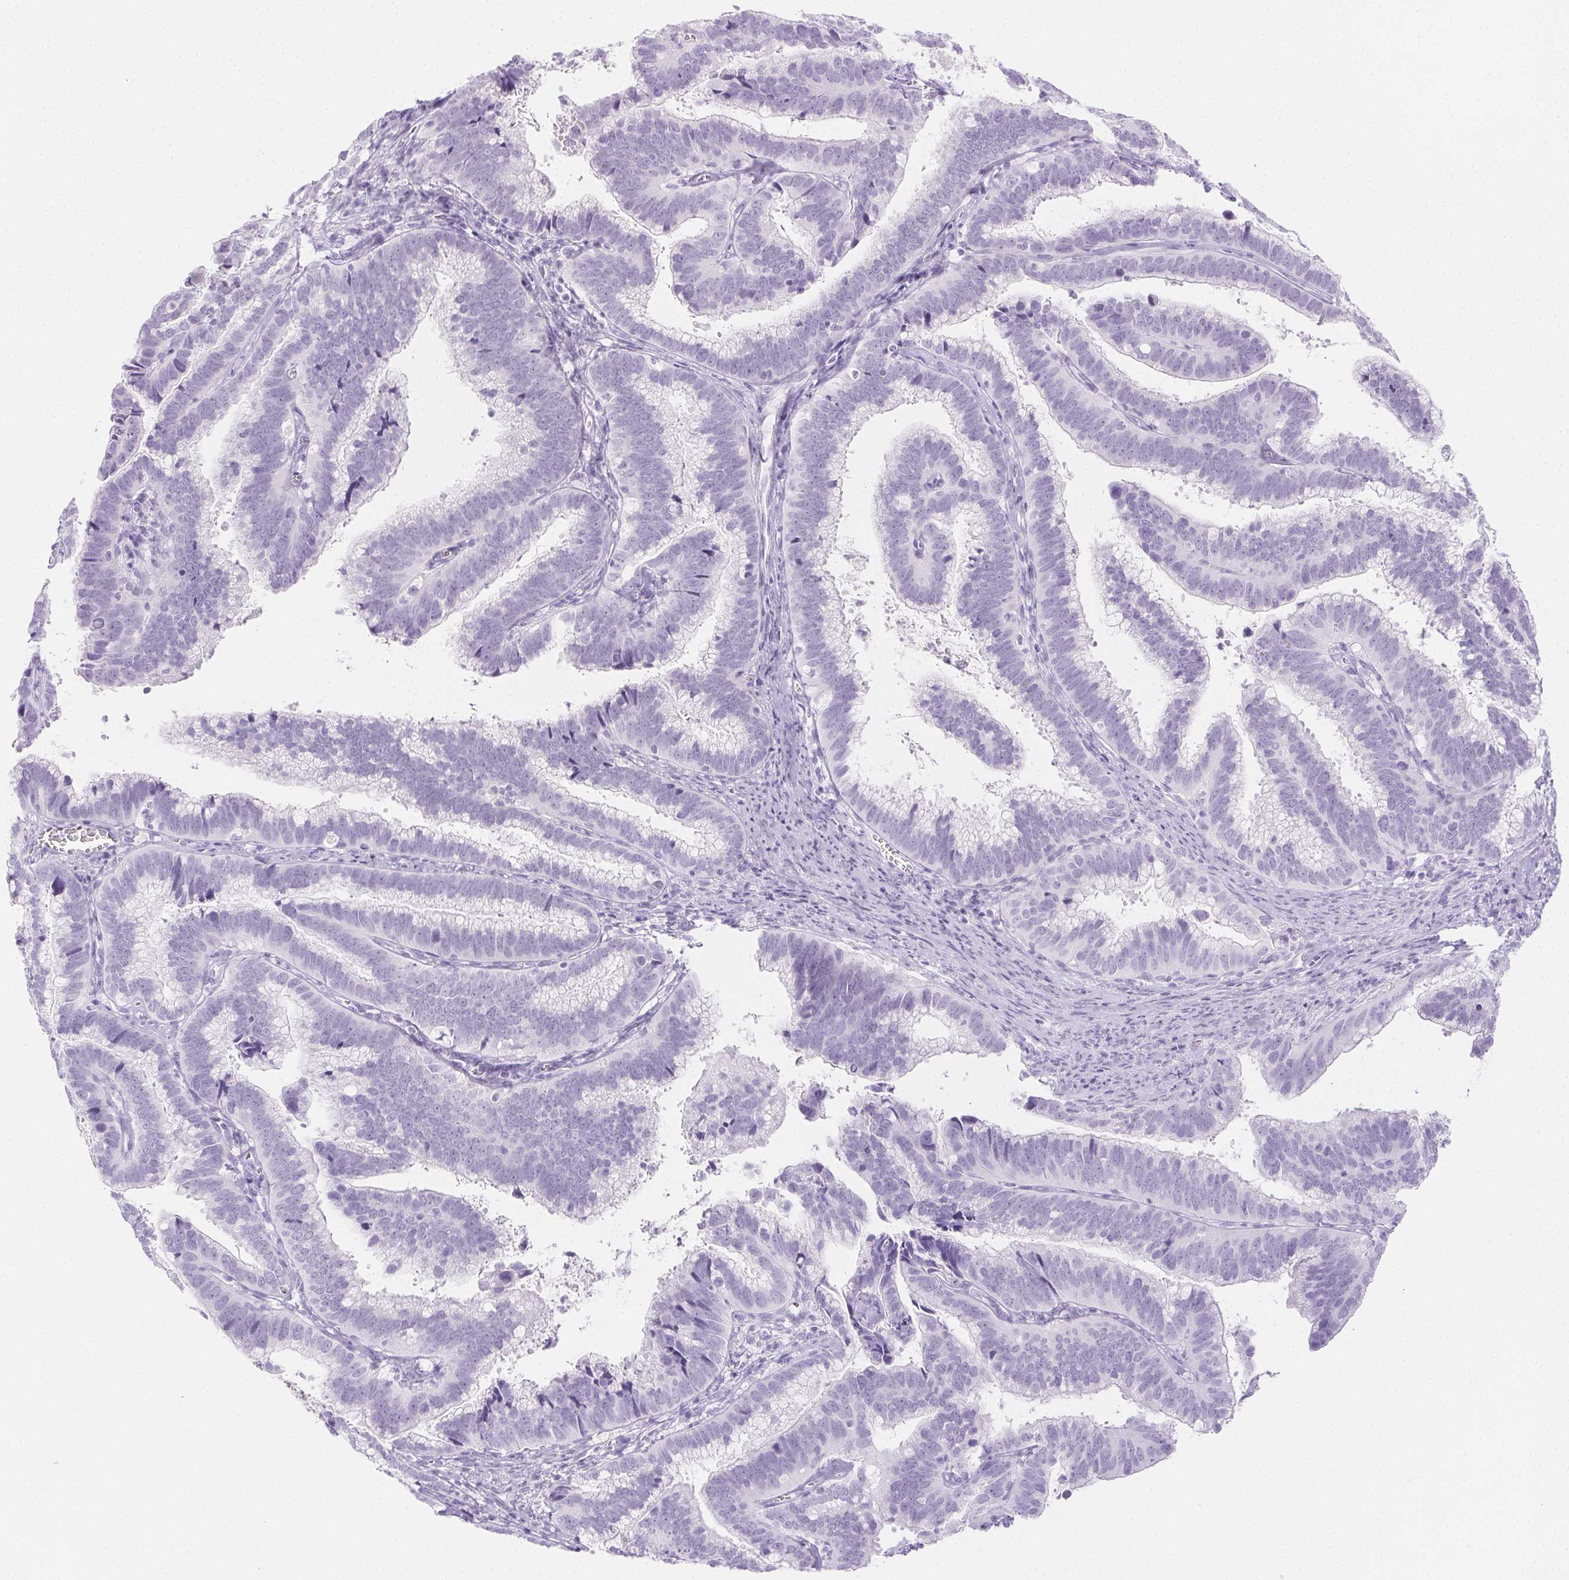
{"staining": {"intensity": "negative", "quantity": "none", "location": "none"}, "tissue": "cervical cancer", "cell_type": "Tumor cells", "image_type": "cancer", "snomed": [{"axis": "morphology", "description": "Adenocarcinoma, NOS"}, {"axis": "topography", "description": "Cervix"}], "caption": "Immunohistochemical staining of adenocarcinoma (cervical) demonstrates no significant staining in tumor cells.", "gene": "SPRR3", "patient": {"sex": "female", "age": 61}}